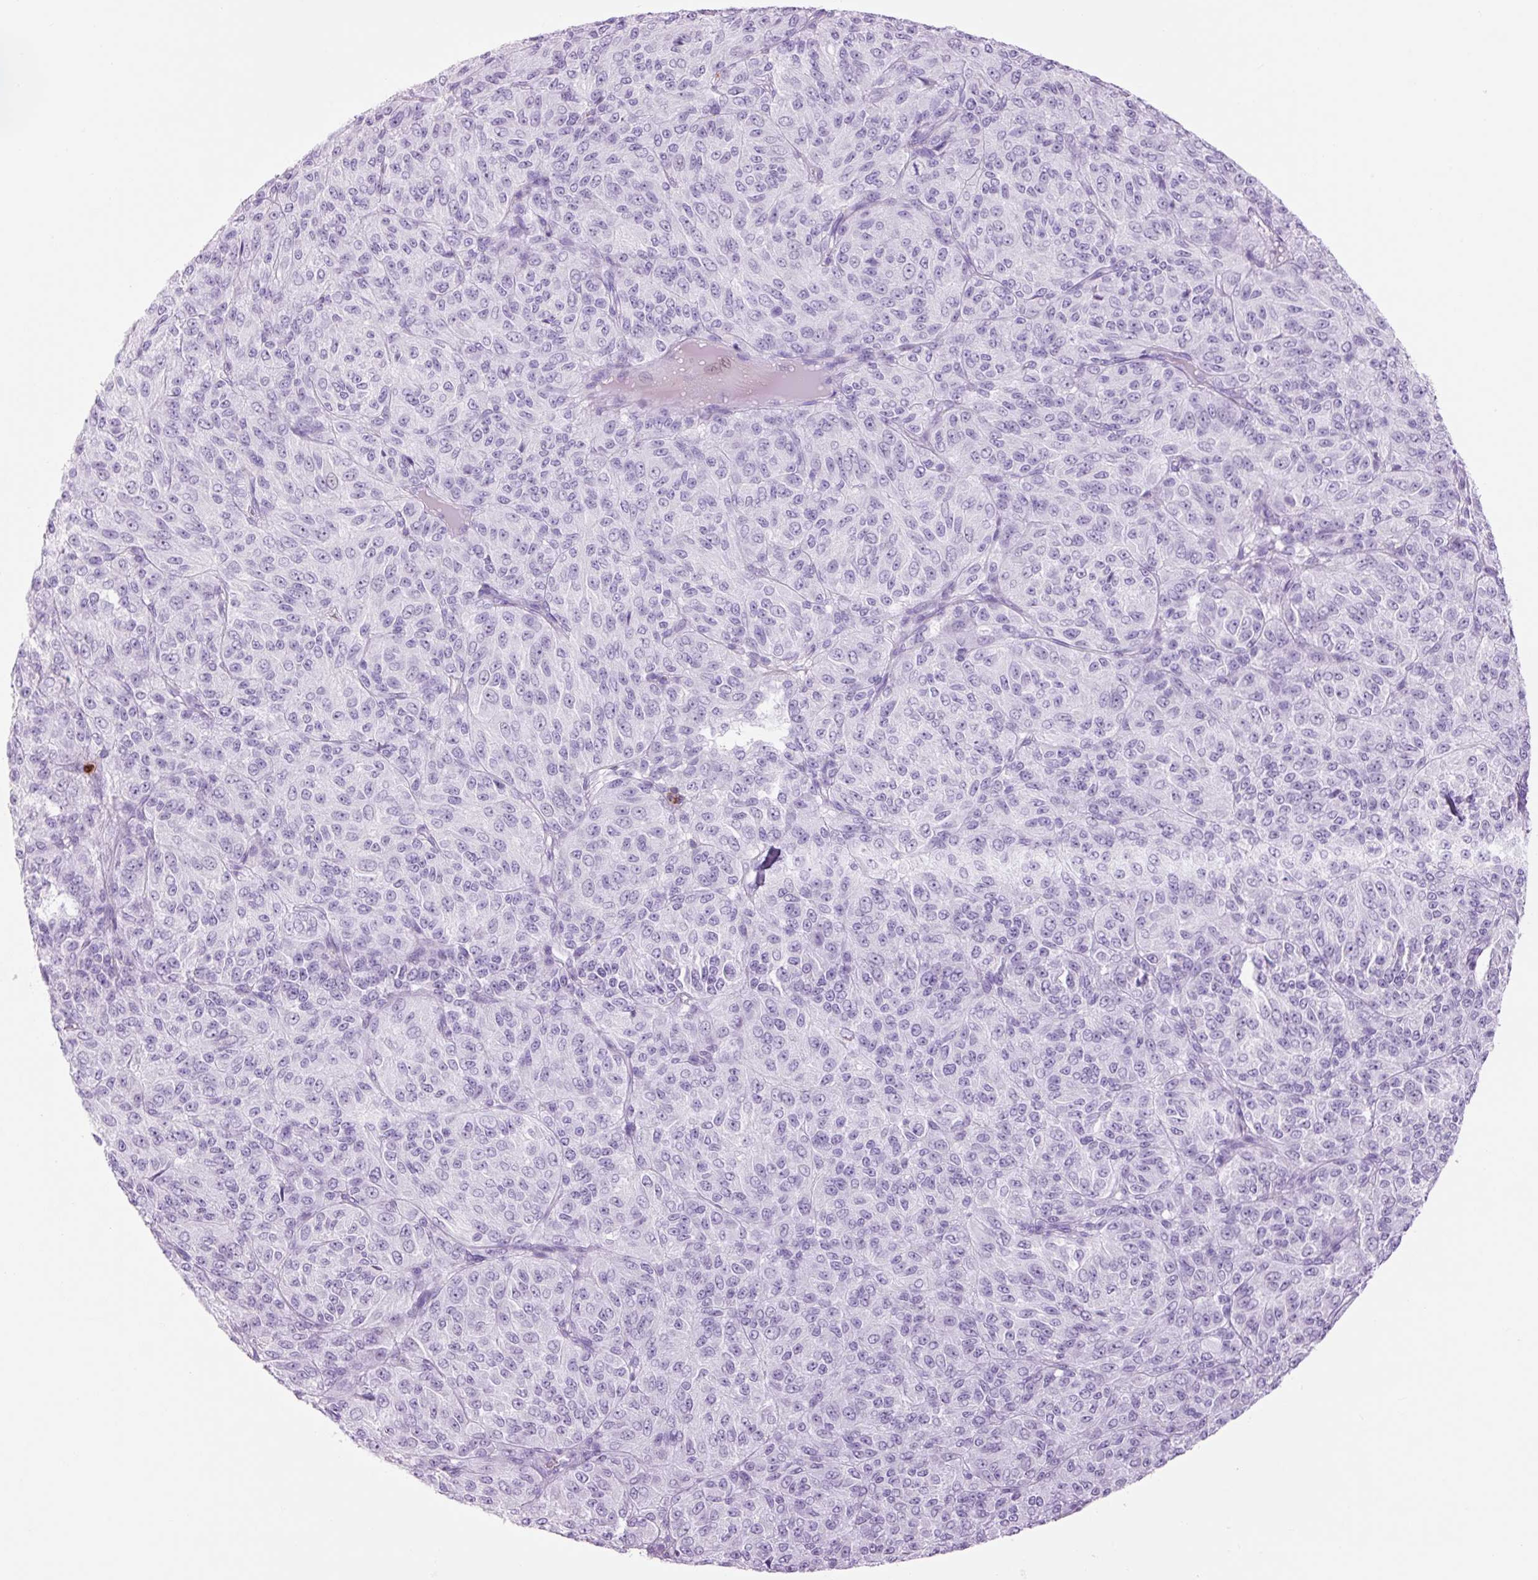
{"staining": {"intensity": "negative", "quantity": "none", "location": "none"}, "tissue": "melanoma", "cell_type": "Tumor cells", "image_type": "cancer", "snomed": [{"axis": "morphology", "description": "Malignant melanoma, Metastatic site"}, {"axis": "topography", "description": "Brain"}], "caption": "There is no significant positivity in tumor cells of malignant melanoma (metastatic site).", "gene": "LYZ", "patient": {"sex": "female", "age": 56}}